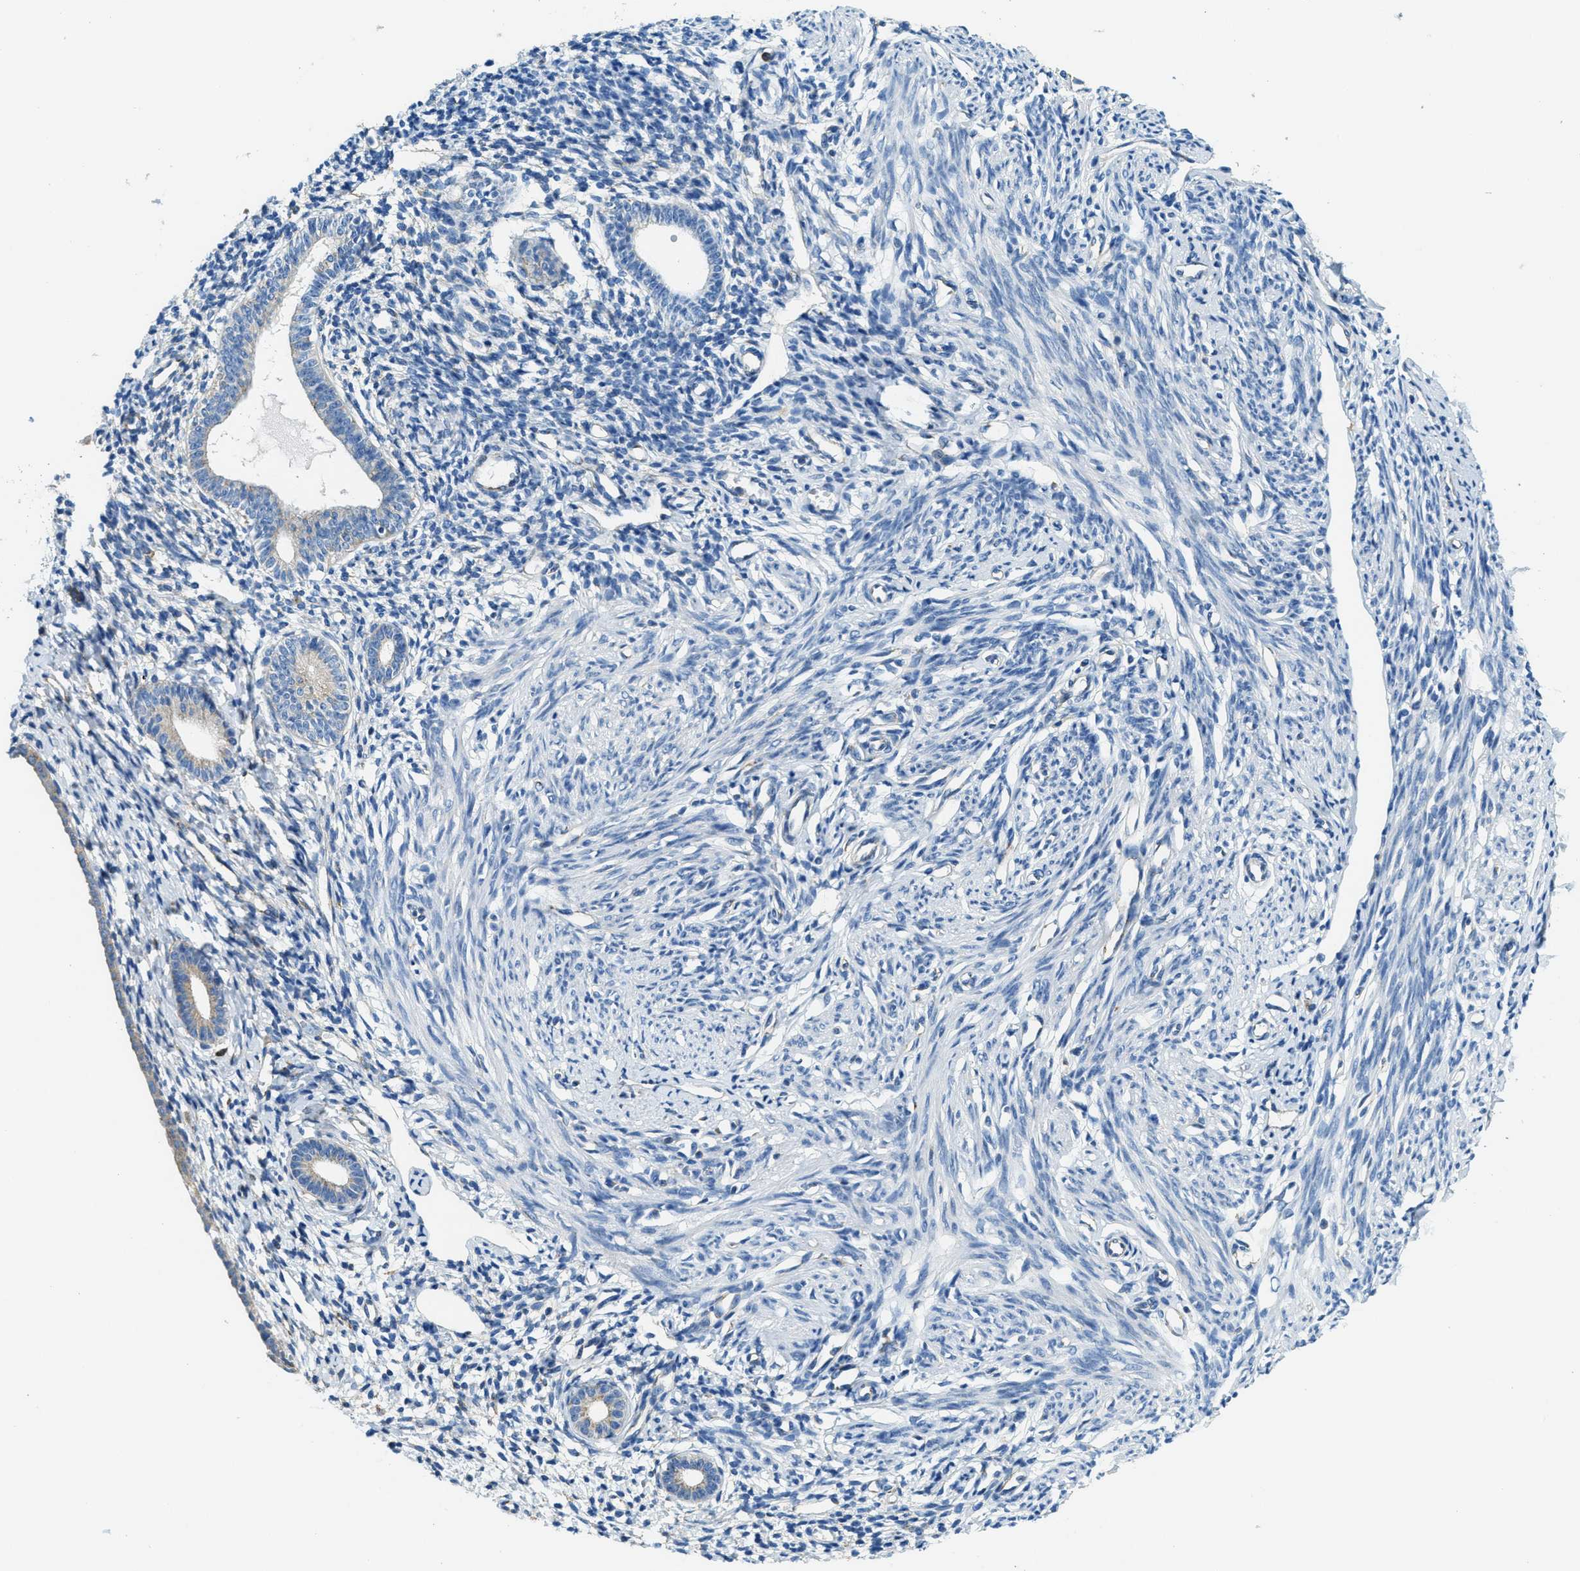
{"staining": {"intensity": "moderate", "quantity": "<25%", "location": "cytoplasmic/membranous"}, "tissue": "endometrium", "cell_type": "Cells in endometrial stroma", "image_type": "normal", "snomed": [{"axis": "morphology", "description": "Normal tissue, NOS"}, {"axis": "topography", "description": "Endometrium"}], "caption": "Moderate cytoplasmic/membranous protein expression is seen in approximately <25% of cells in endometrial stroma in endometrium. (DAB IHC, brown staining for protein, blue staining for nuclei).", "gene": "AP2B1", "patient": {"sex": "female", "age": 71}}